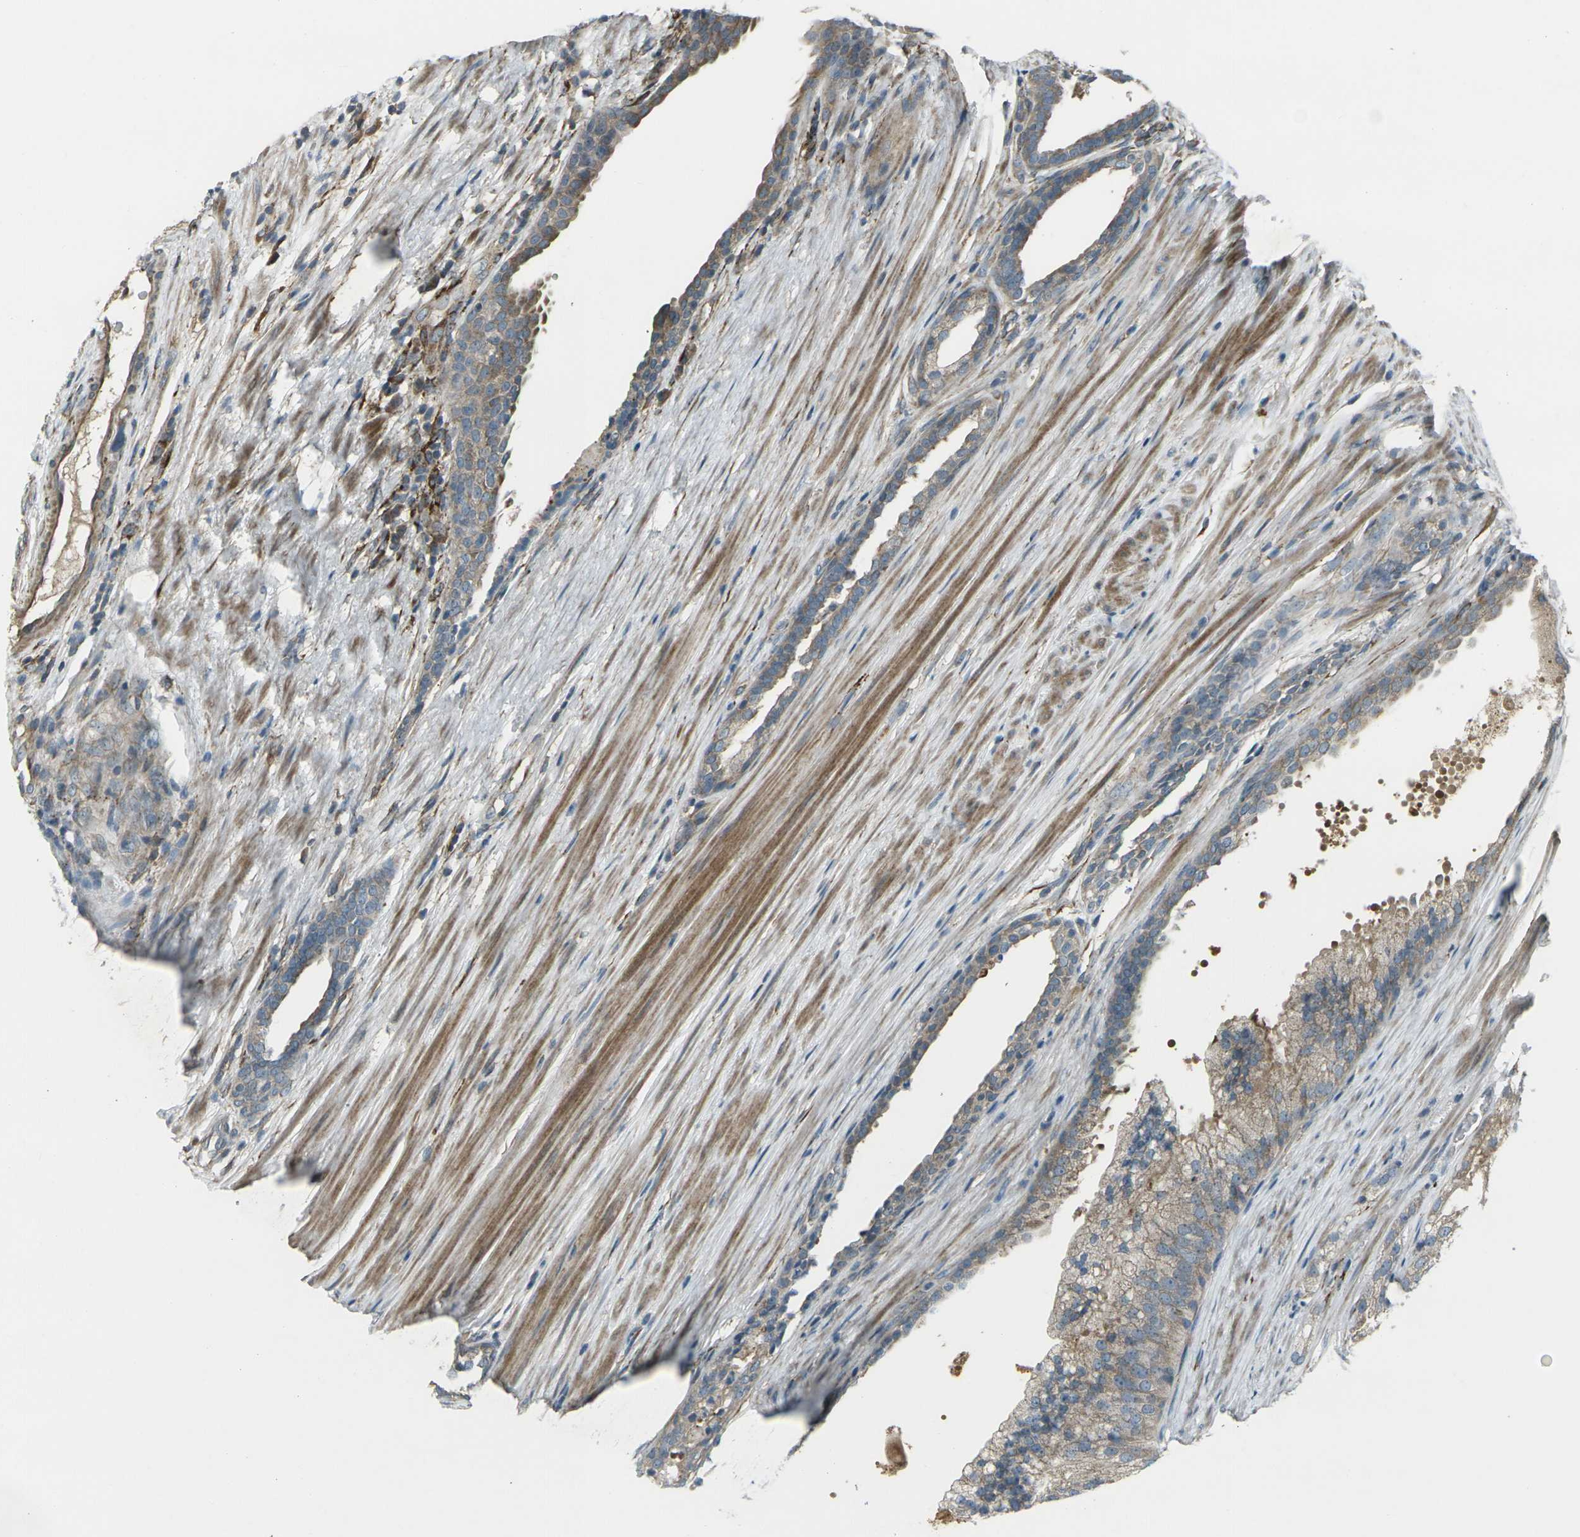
{"staining": {"intensity": "moderate", "quantity": "<25%", "location": "cytoplasmic/membranous"}, "tissue": "prostate cancer", "cell_type": "Tumor cells", "image_type": "cancer", "snomed": [{"axis": "morphology", "description": "Adenocarcinoma, Low grade"}, {"axis": "topography", "description": "Prostate"}], "caption": "A high-resolution histopathology image shows immunohistochemistry (IHC) staining of prostate cancer, which reveals moderate cytoplasmic/membranous staining in about <25% of tumor cells. (Brightfield microscopy of DAB IHC at high magnification).", "gene": "LSMEM1", "patient": {"sex": "male", "age": 69}}